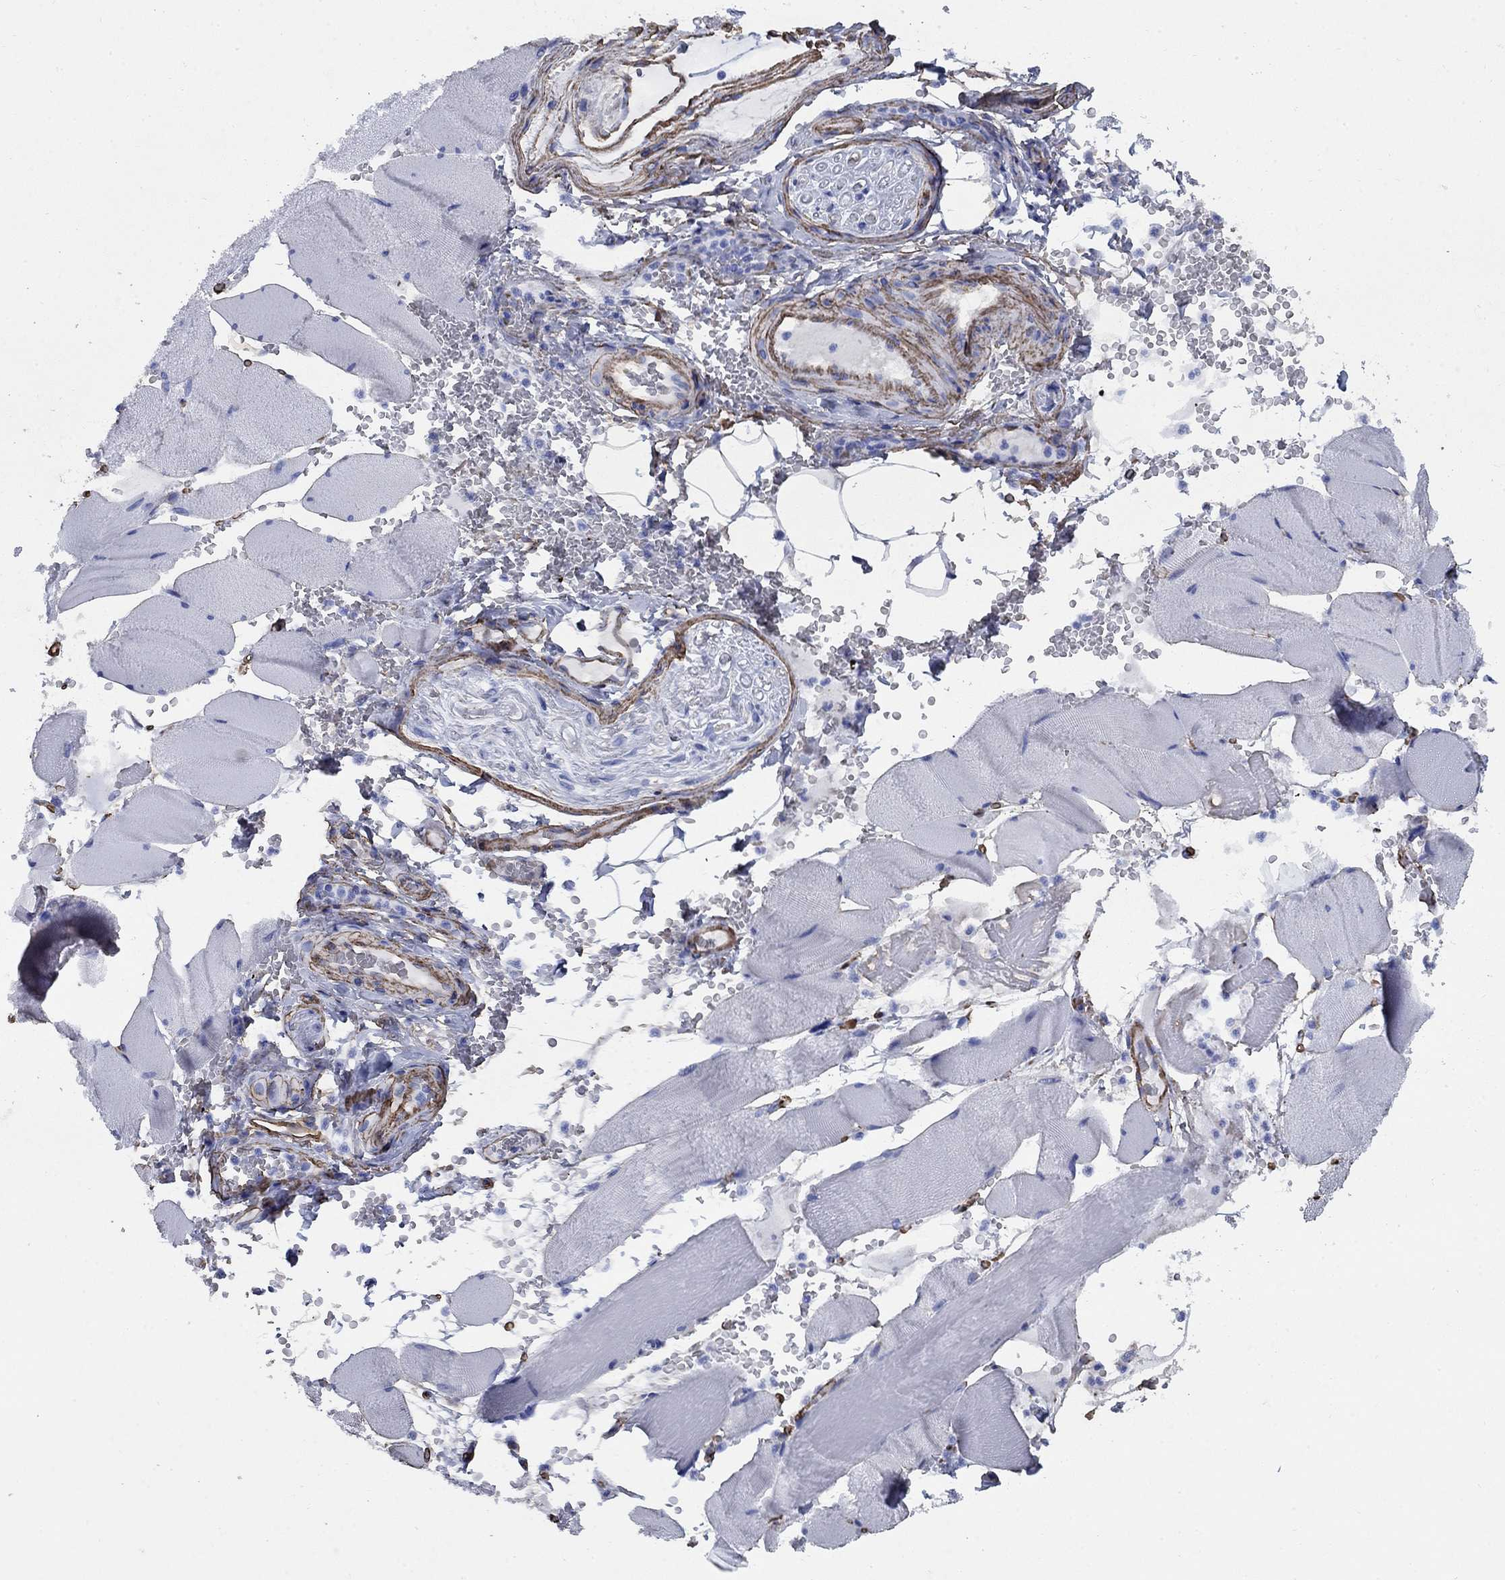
{"staining": {"intensity": "negative", "quantity": "none", "location": "none"}, "tissue": "skeletal muscle", "cell_type": "Myocytes", "image_type": "normal", "snomed": [{"axis": "morphology", "description": "Normal tissue, NOS"}, {"axis": "topography", "description": "Skeletal muscle"}], "caption": "High power microscopy micrograph of an IHC histopathology image of unremarkable skeletal muscle, revealing no significant positivity in myocytes. The staining was performed using DAB (3,3'-diaminobenzidine) to visualize the protein expression in brown, while the nuclei were stained in blue with hematoxylin (Magnification: 20x).", "gene": "VTN", "patient": {"sex": "male", "age": 56}}